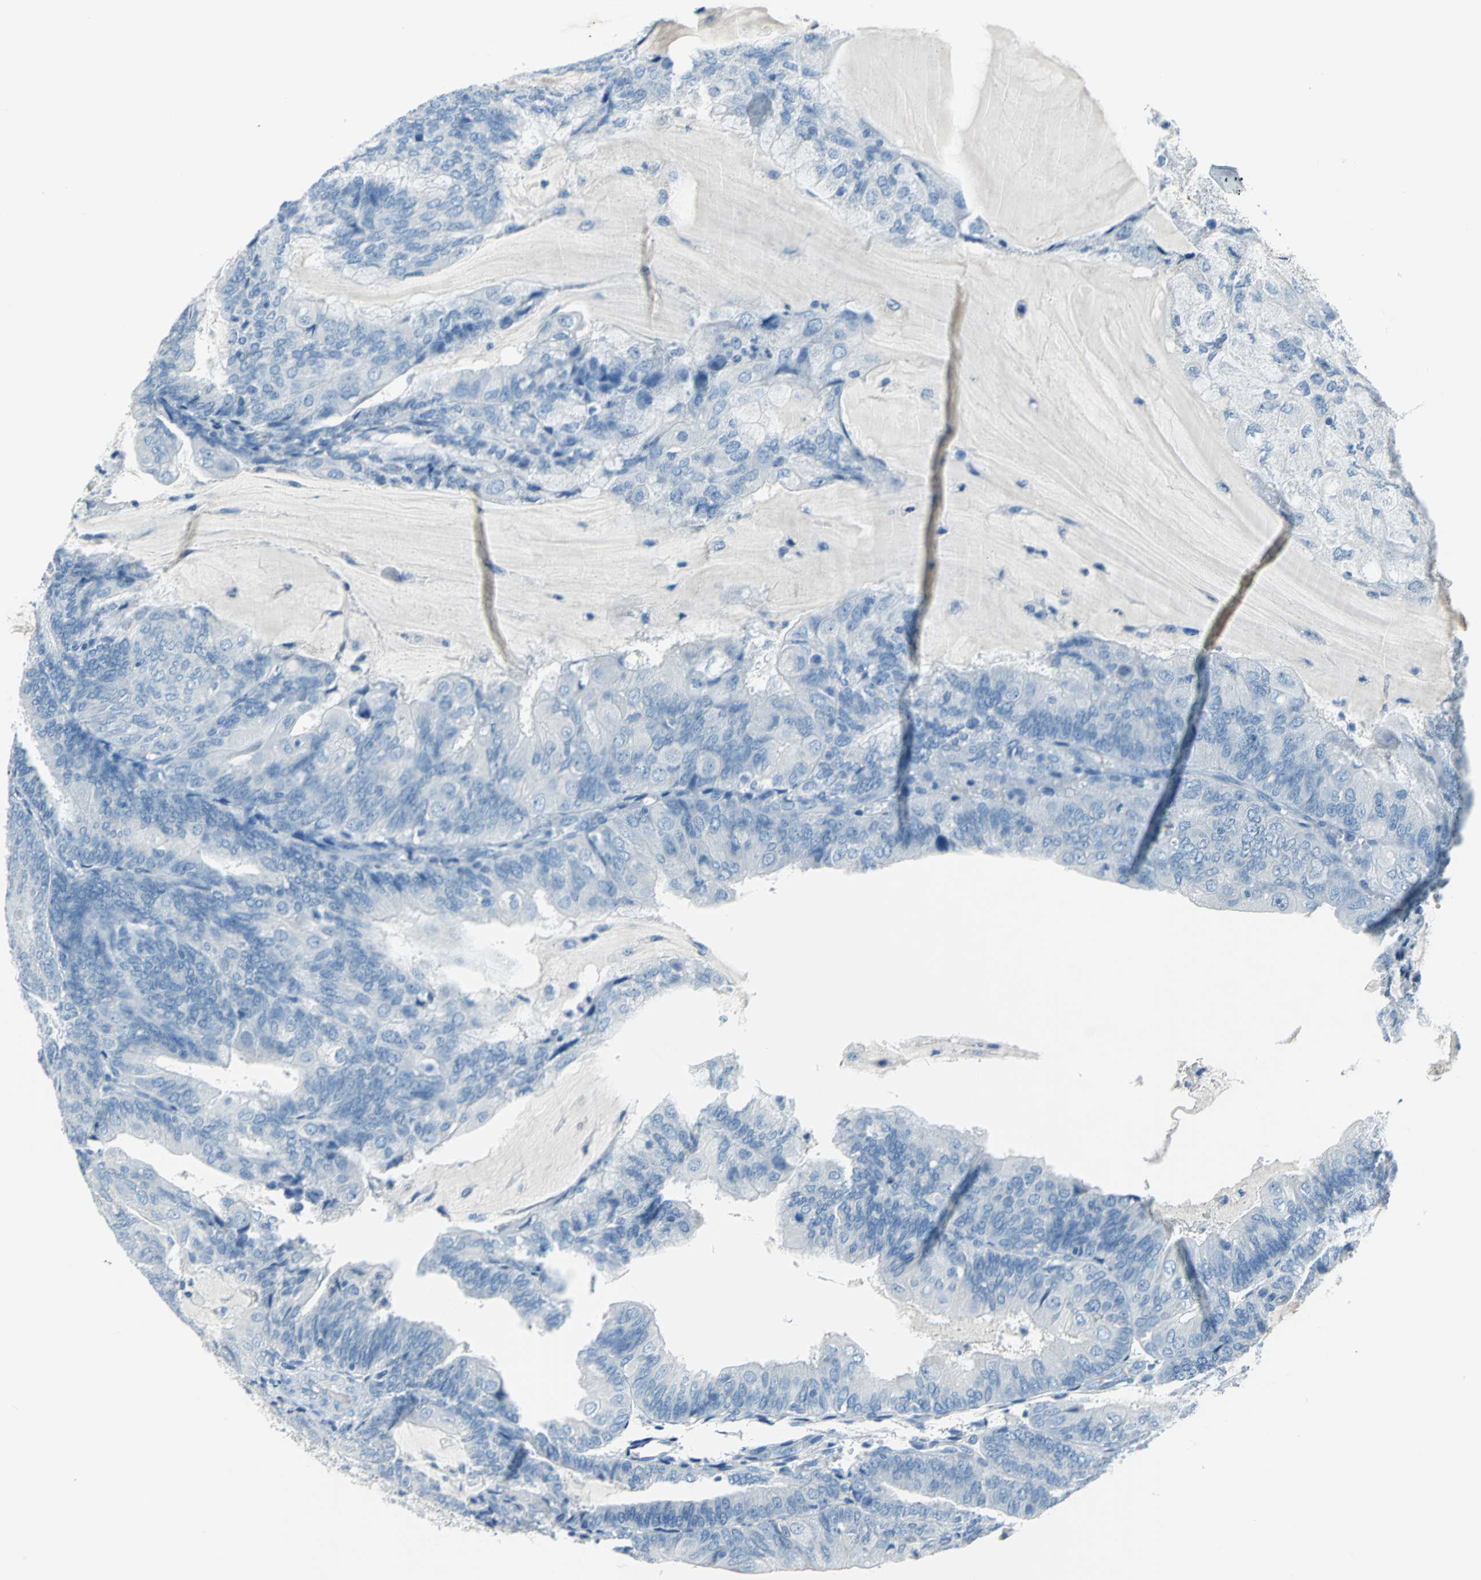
{"staining": {"intensity": "negative", "quantity": "none", "location": "none"}, "tissue": "endometrial cancer", "cell_type": "Tumor cells", "image_type": "cancer", "snomed": [{"axis": "morphology", "description": "Adenocarcinoma, NOS"}, {"axis": "topography", "description": "Endometrium"}], "caption": "The photomicrograph reveals no staining of tumor cells in endometrial adenocarcinoma.", "gene": "PKLR", "patient": {"sex": "female", "age": 81}}